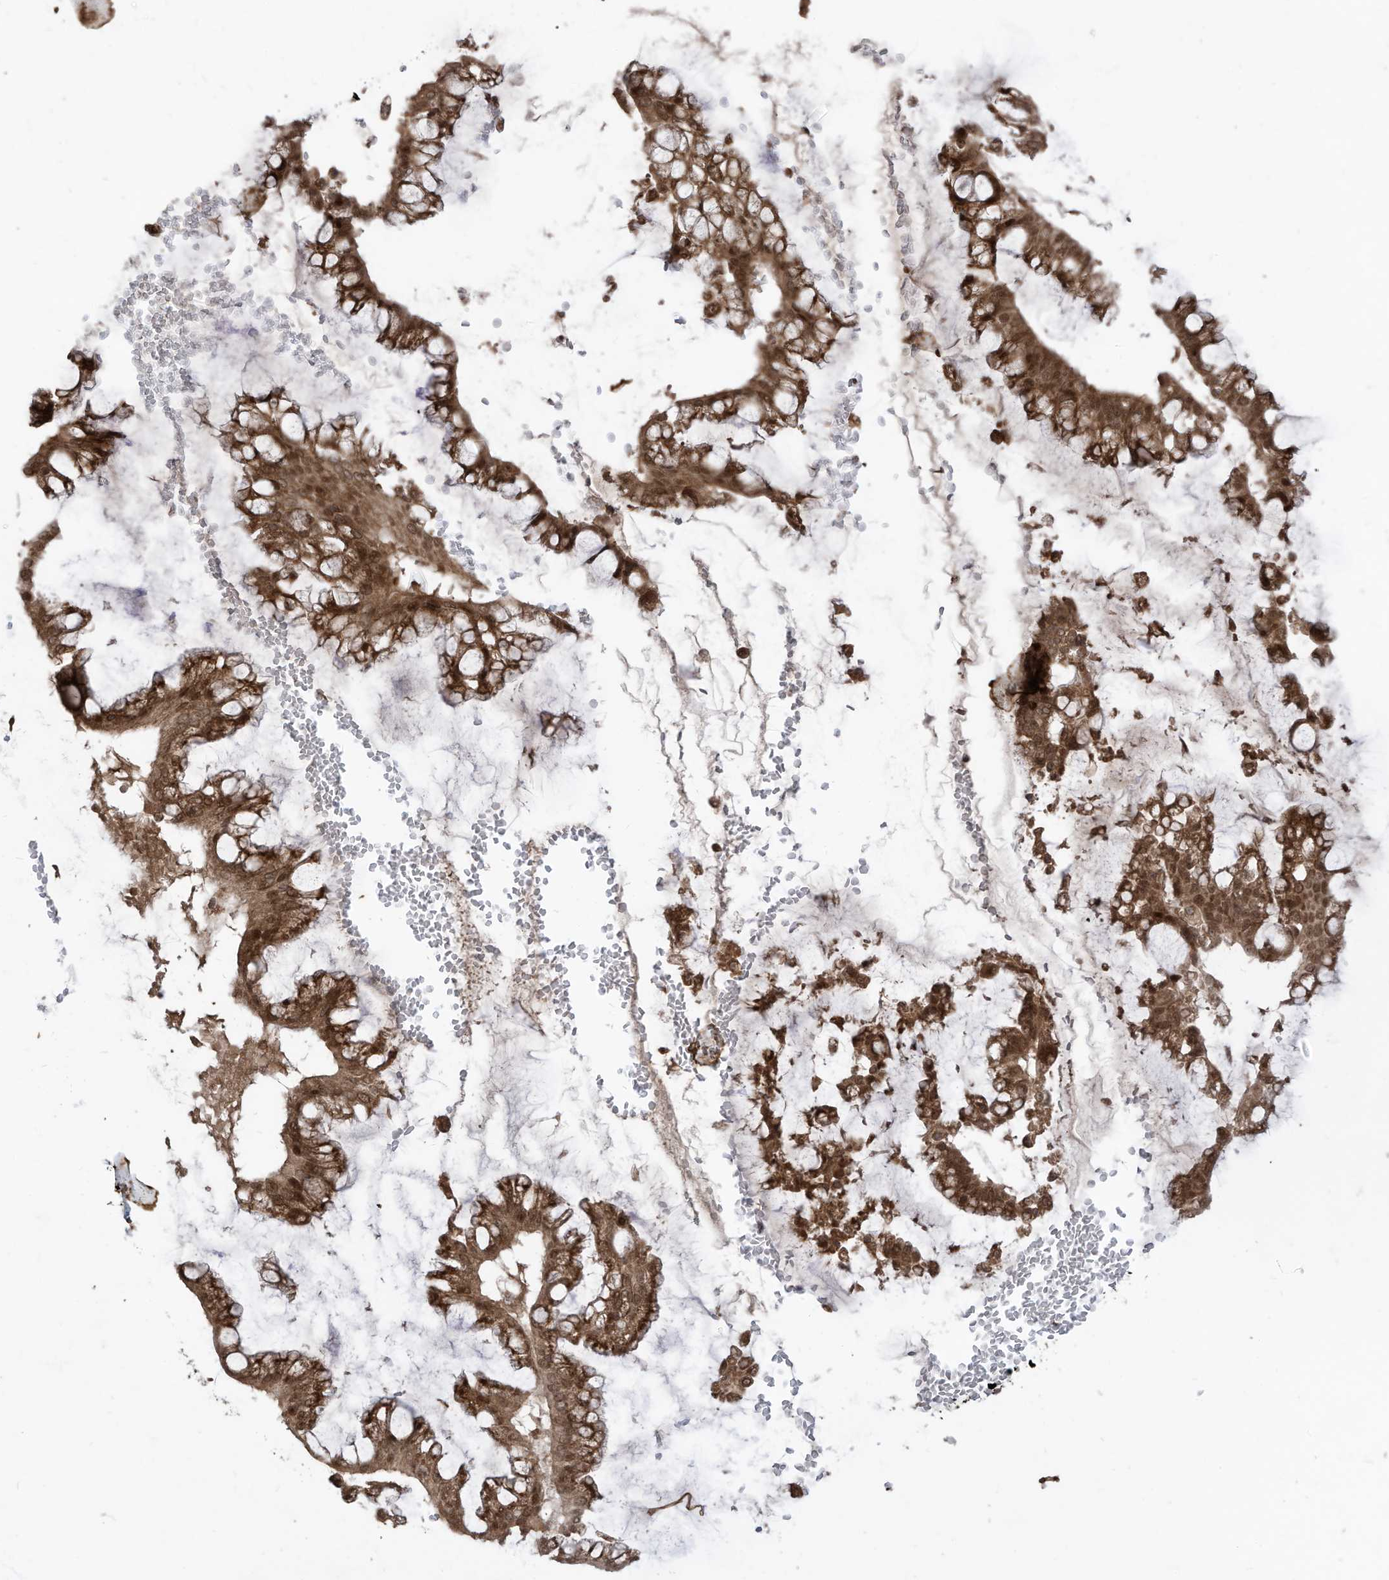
{"staining": {"intensity": "moderate", "quantity": ">75%", "location": "cytoplasmic/membranous,nuclear"}, "tissue": "ovarian cancer", "cell_type": "Tumor cells", "image_type": "cancer", "snomed": [{"axis": "morphology", "description": "Cystadenocarcinoma, mucinous, NOS"}, {"axis": "topography", "description": "Ovary"}], "caption": "IHC of ovarian cancer exhibits medium levels of moderate cytoplasmic/membranous and nuclear staining in about >75% of tumor cells.", "gene": "TRIM67", "patient": {"sex": "female", "age": 73}}